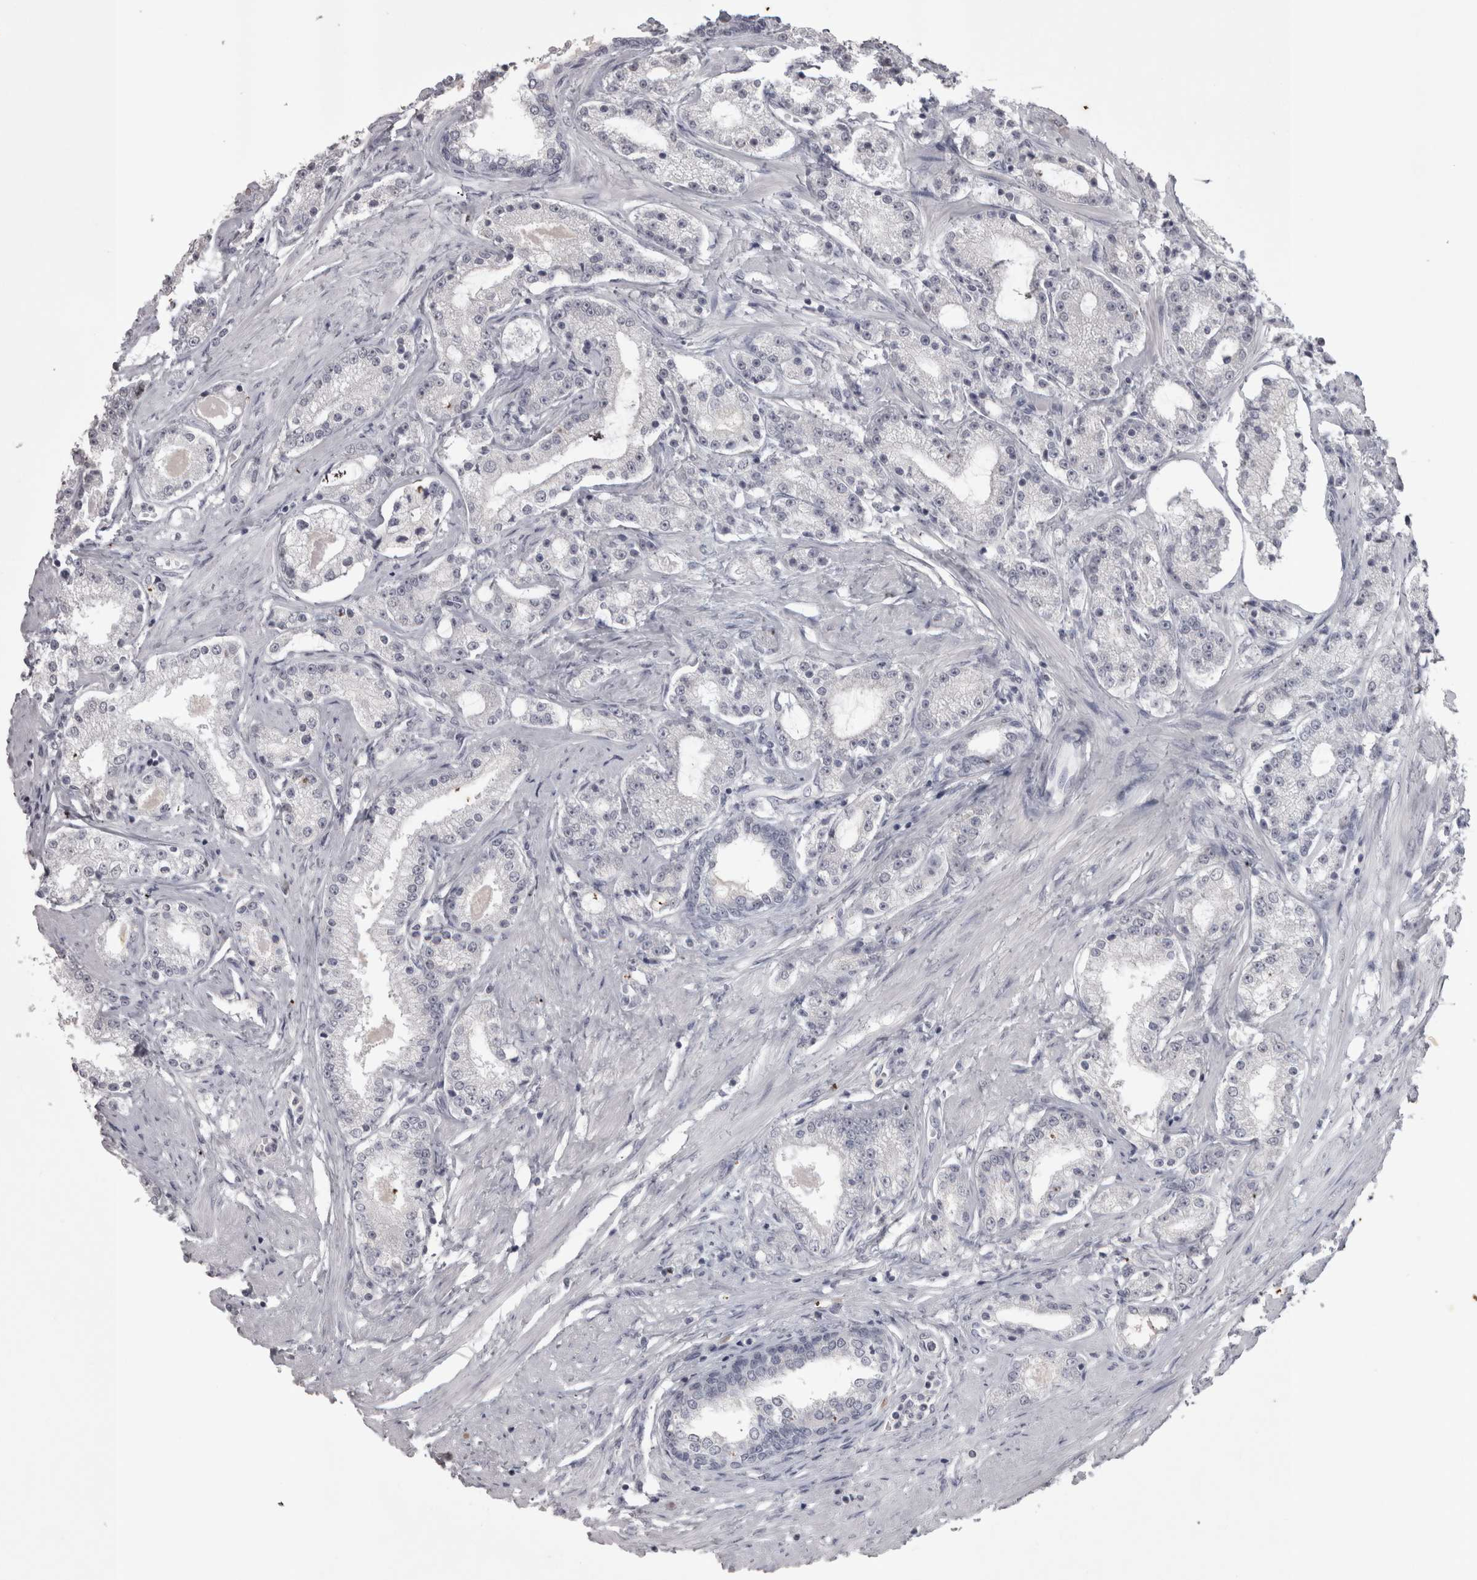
{"staining": {"intensity": "negative", "quantity": "none", "location": "none"}, "tissue": "prostate cancer", "cell_type": "Tumor cells", "image_type": "cancer", "snomed": [{"axis": "morphology", "description": "Adenocarcinoma, Low grade"}, {"axis": "topography", "description": "Prostate"}], "caption": "There is no significant staining in tumor cells of prostate low-grade adenocarcinoma. The staining was performed using DAB (3,3'-diaminobenzidine) to visualize the protein expression in brown, while the nuclei were stained in blue with hematoxylin (Magnification: 20x).", "gene": "LAX1", "patient": {"sex": "male", "age": 63}}